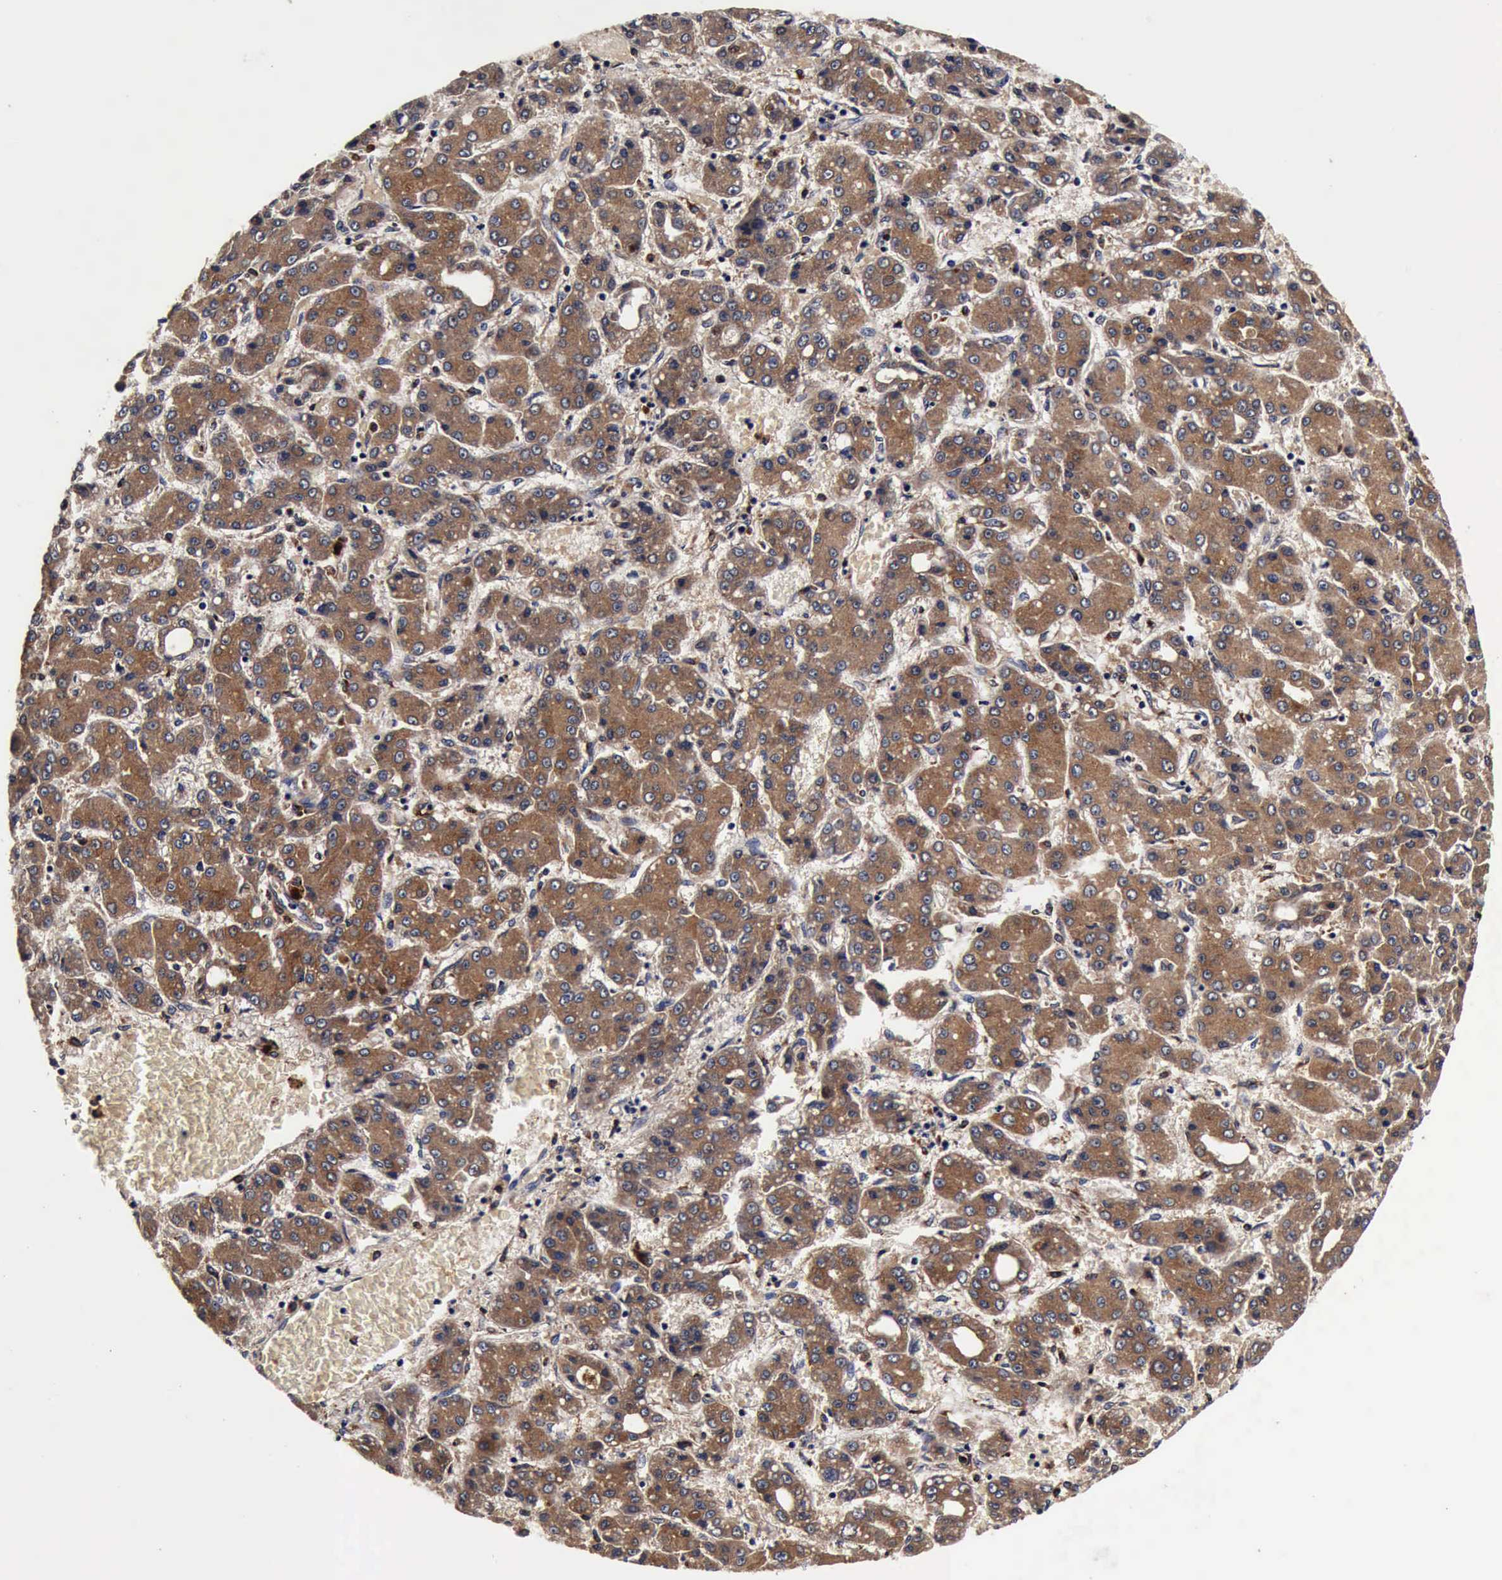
{"staining": {"intensity": "strong", "quantity": ">75%", "location": "cytoplasmic/membranous"}, "tissue": "liver cancer", "cell_type": "Tumor cells", "image_type": "cancer", "snomed": [{"axis": "morphology", "description": "Carcinoma, Hepatocellular, NOS"}, {"axis": "topography", "description": "Liver"}], "caption": "DAB (3,3'-diaminobenzidine) immunohistochemical staining of human liver hepatocellular carcinoma demonstrates strong cytoplasmic/membranous protein expression in approximately >75% of tumor cells.", "gene": "CST3", "patient": {"sex": "male", "age": 69}}